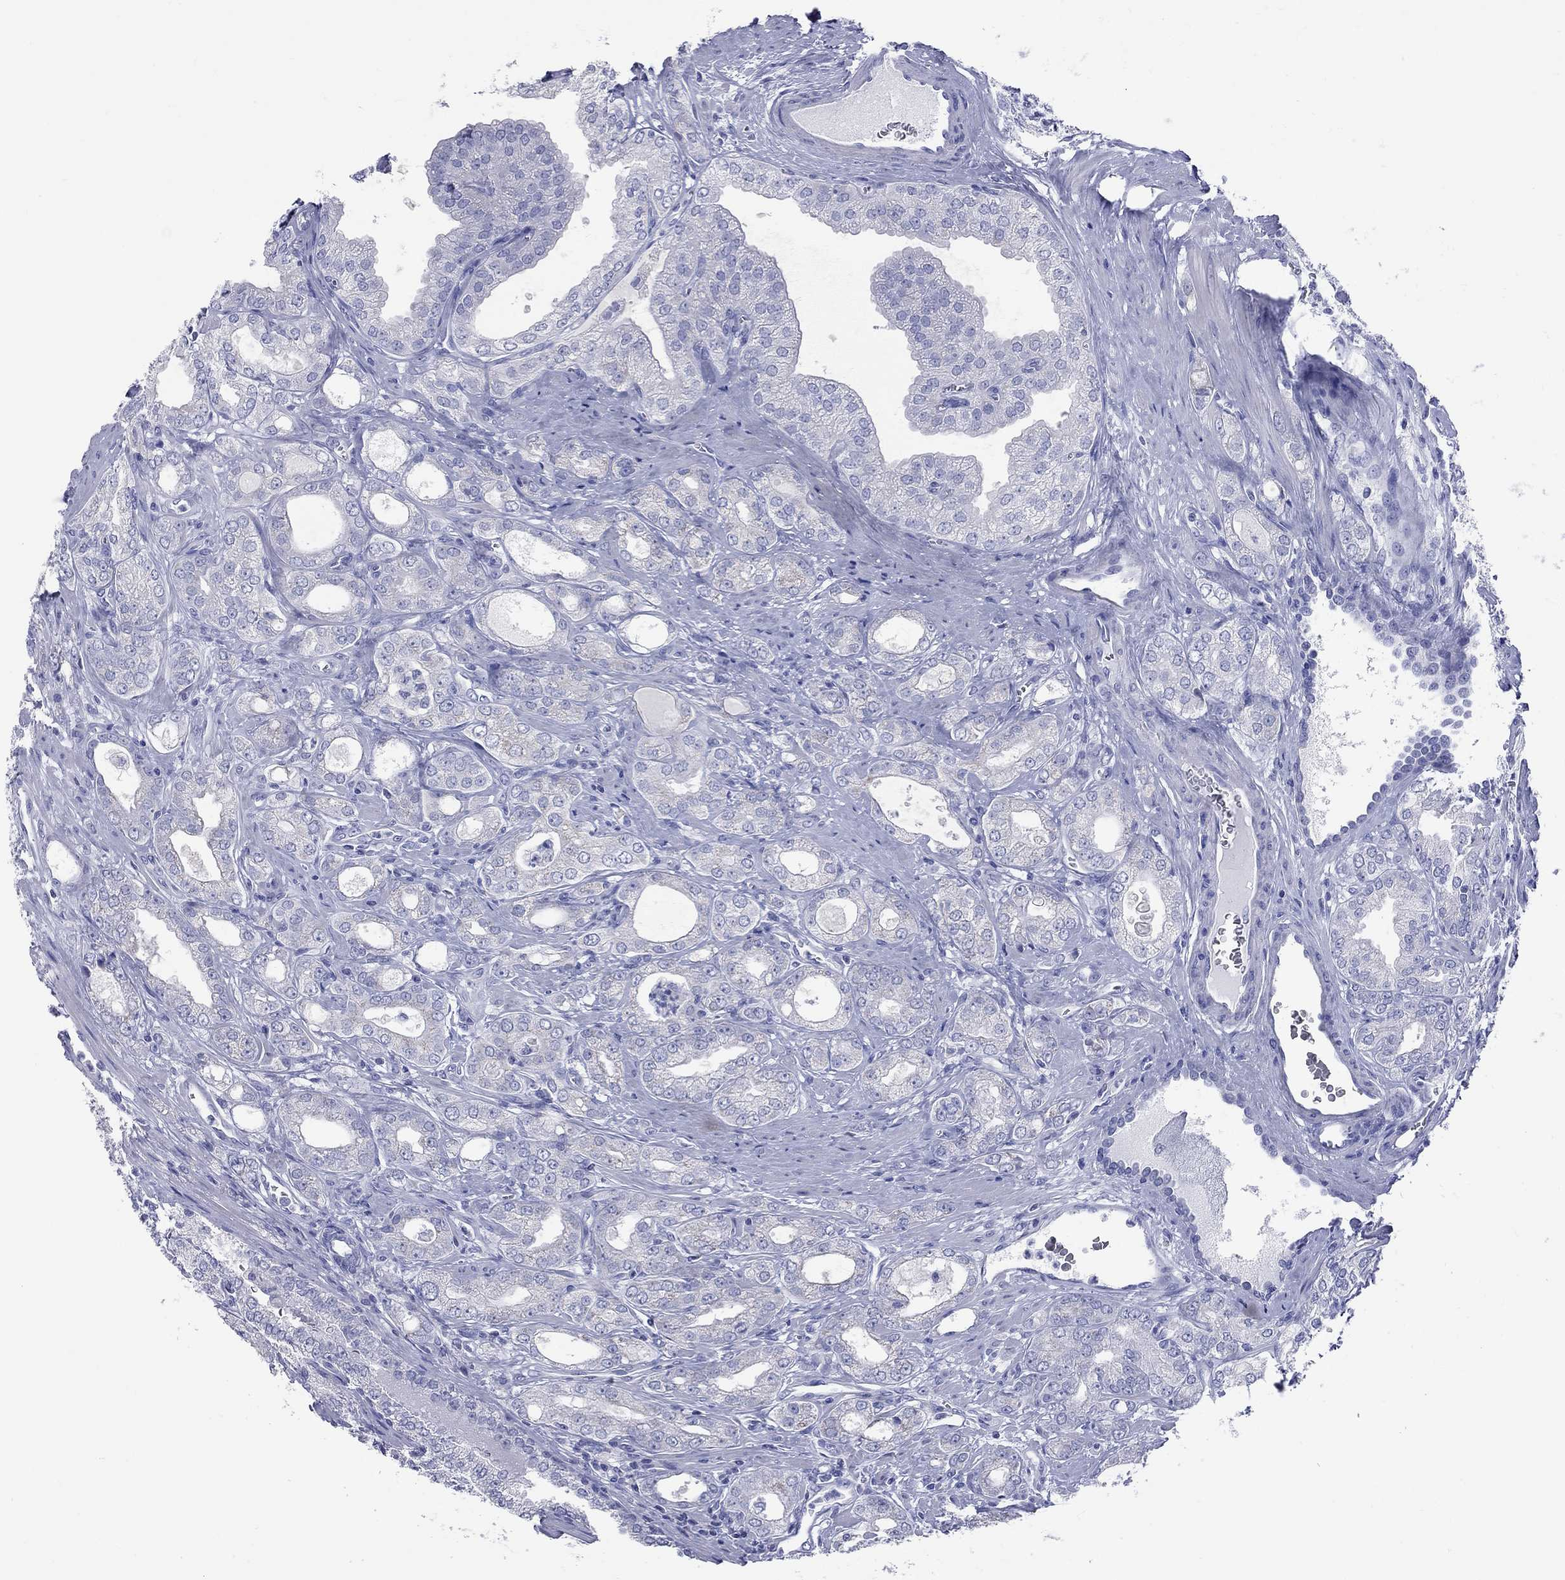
{"staining": {"intensity": "negative", "quantity": "none", "location": "none"}, "tissue": "prostate cancer", "cell_type": "Tumor cells", "image_type": "cancer", "snomed": [{"axis": "morphology", "description": "Adenocarcinoma, NOS"}, {"axis": "morphology", "description": "Adenocarcinoma, High grade"}, {"axis": "topography", "description": "Prostate"}], "caption": "Tumor cells are negative for protein expression in human prostate high-grade adenocarcinoma.", "gene": "VSIG10", "patient": {"sex": "male", "age": 70}}